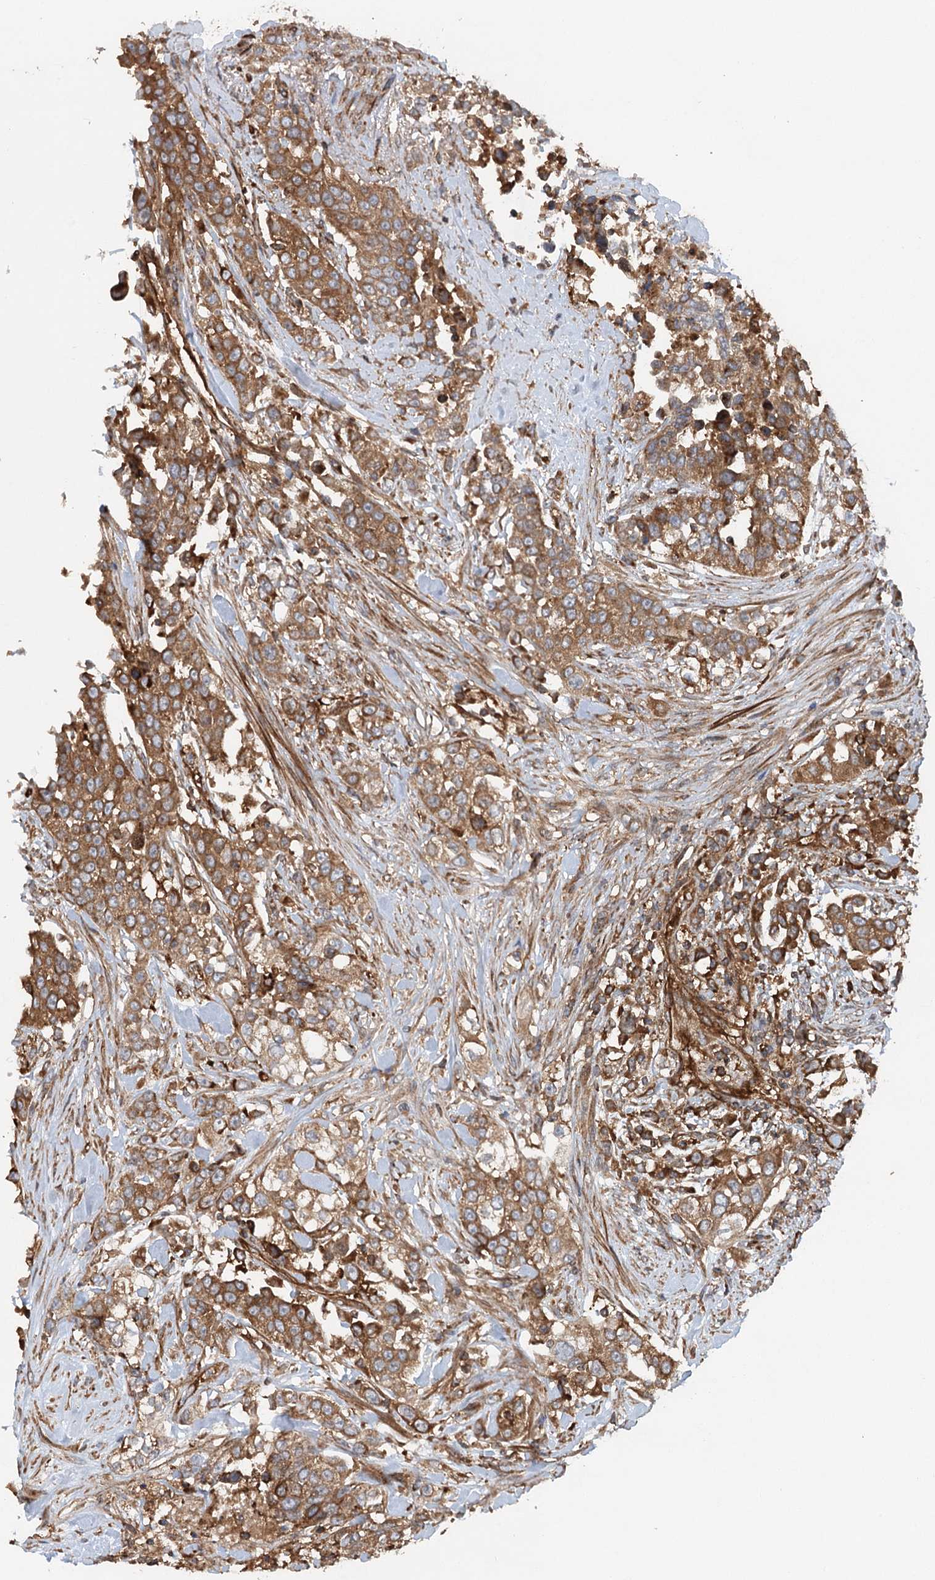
{"staining": {"intensity": "moderate", "quantity": ">75%", "location": "cytoplasmic/membranous"}, "tissue": "urothelial cancer", "cell_type": "Tumor cells", "image_type": "cancer", "snomed": [{"axis": "morphology", "description": "Urothelial carcinoma, High grade"}, {"axis": "topography", "description": "Urinary bladder"}], "caption": "Tumor cells demonstrate medium levels of moderate cytoplasmic/membranous expression in approximately >75% of cells in high-grade urothelial carcinoma.", "gene": "PAIP2", "patient": {"sex": "female", "age": 80}}